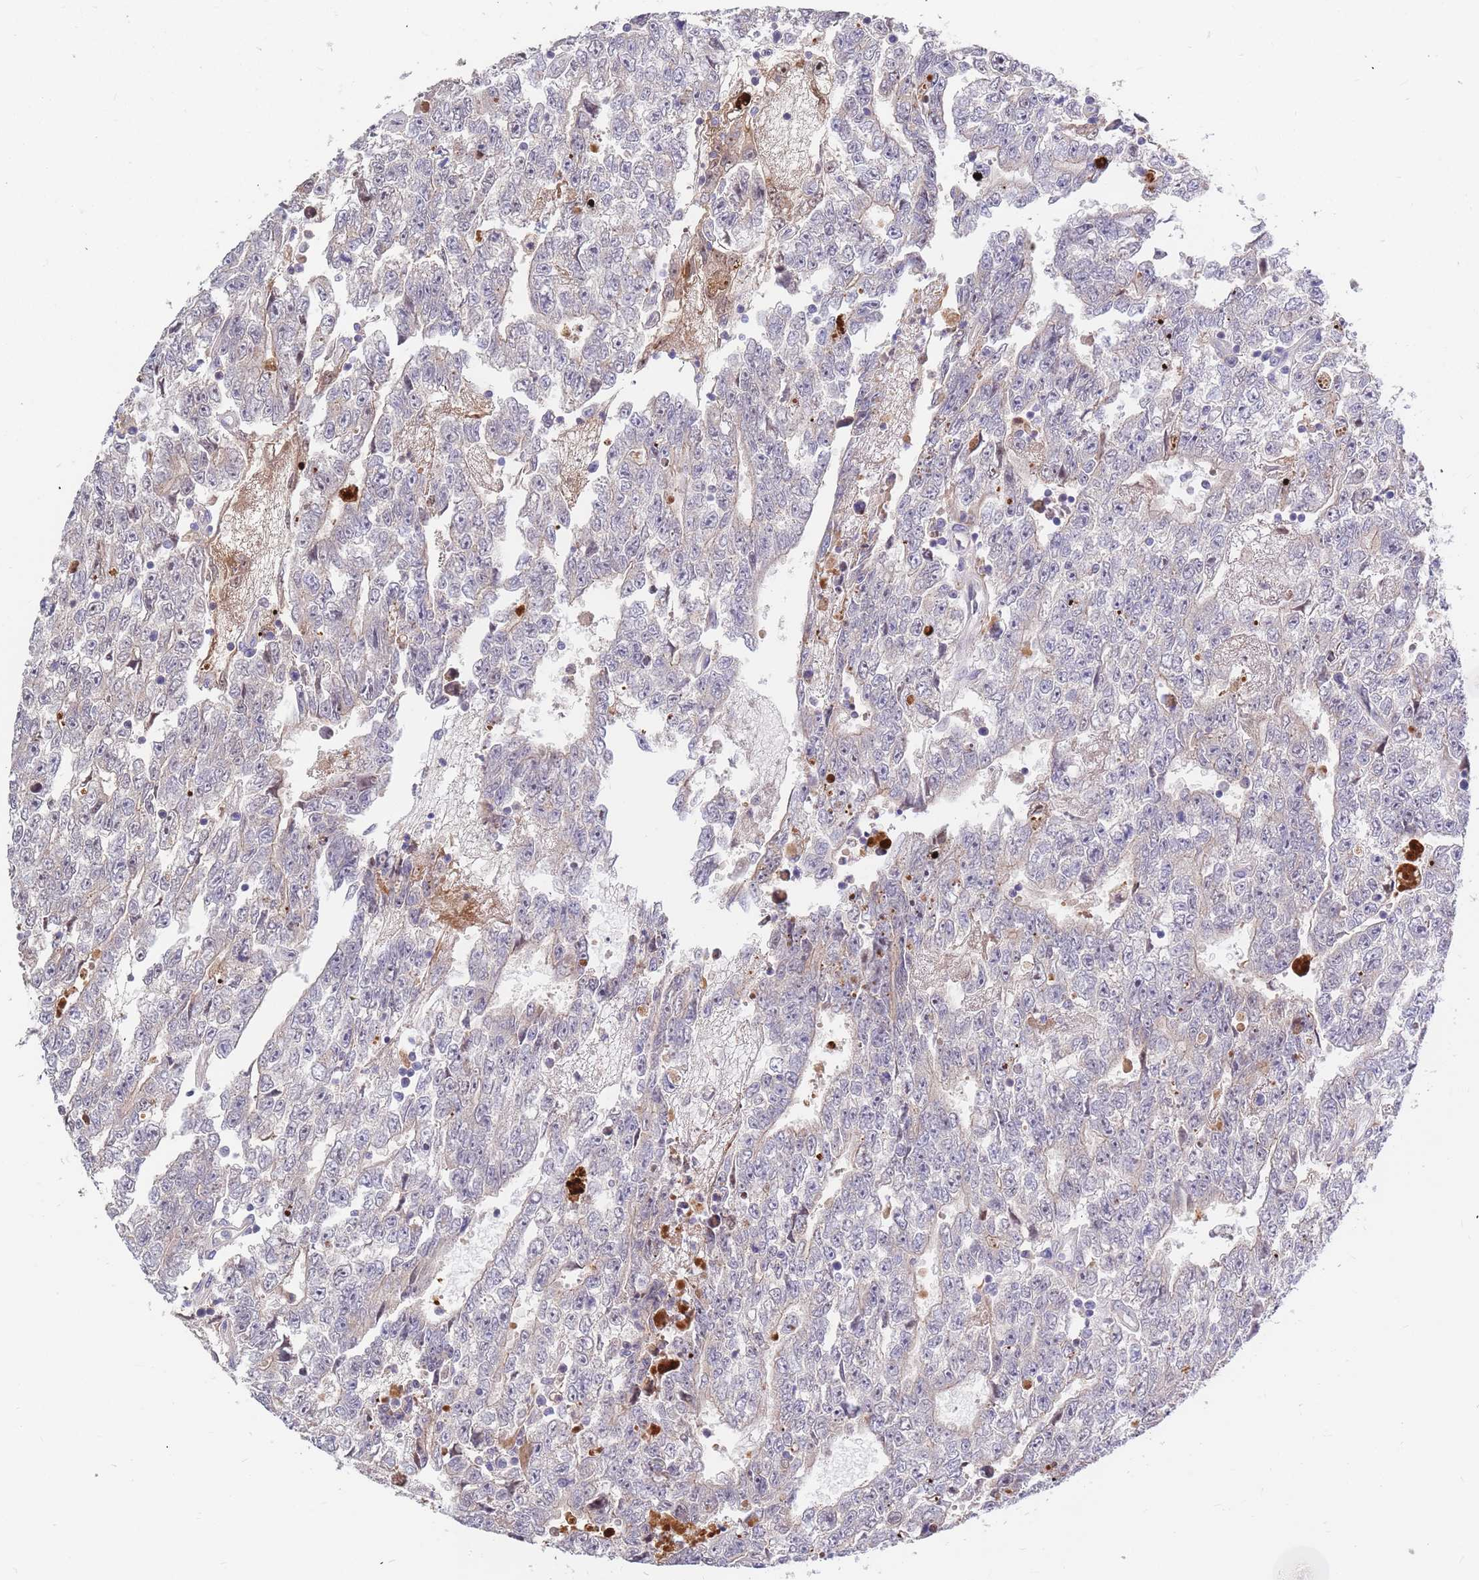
{"staining": {"intensity": "negative", "quantity": "none", "location": "none"}, "tissue": "testis cancer", "cell_type": "Tumor cells", "image_type": "cancer", "snomed": [{"axis": "morphology", "description": "Carcinoma, Embryonal, NOS"}, {"axis": "topography", "description": "Testis"}], "caption": "Immunohistochemistry micrograph of human testis cancer (embryonal carcinoma) stained for a protein (brown), which reveals no positivity in tumor cells. The staining is performed using DAB brown chromogen with nuclei counter-stained in using hematoxylin.", "gene": "BORCS5", "patient": {"sex": "male", "age": 25}}